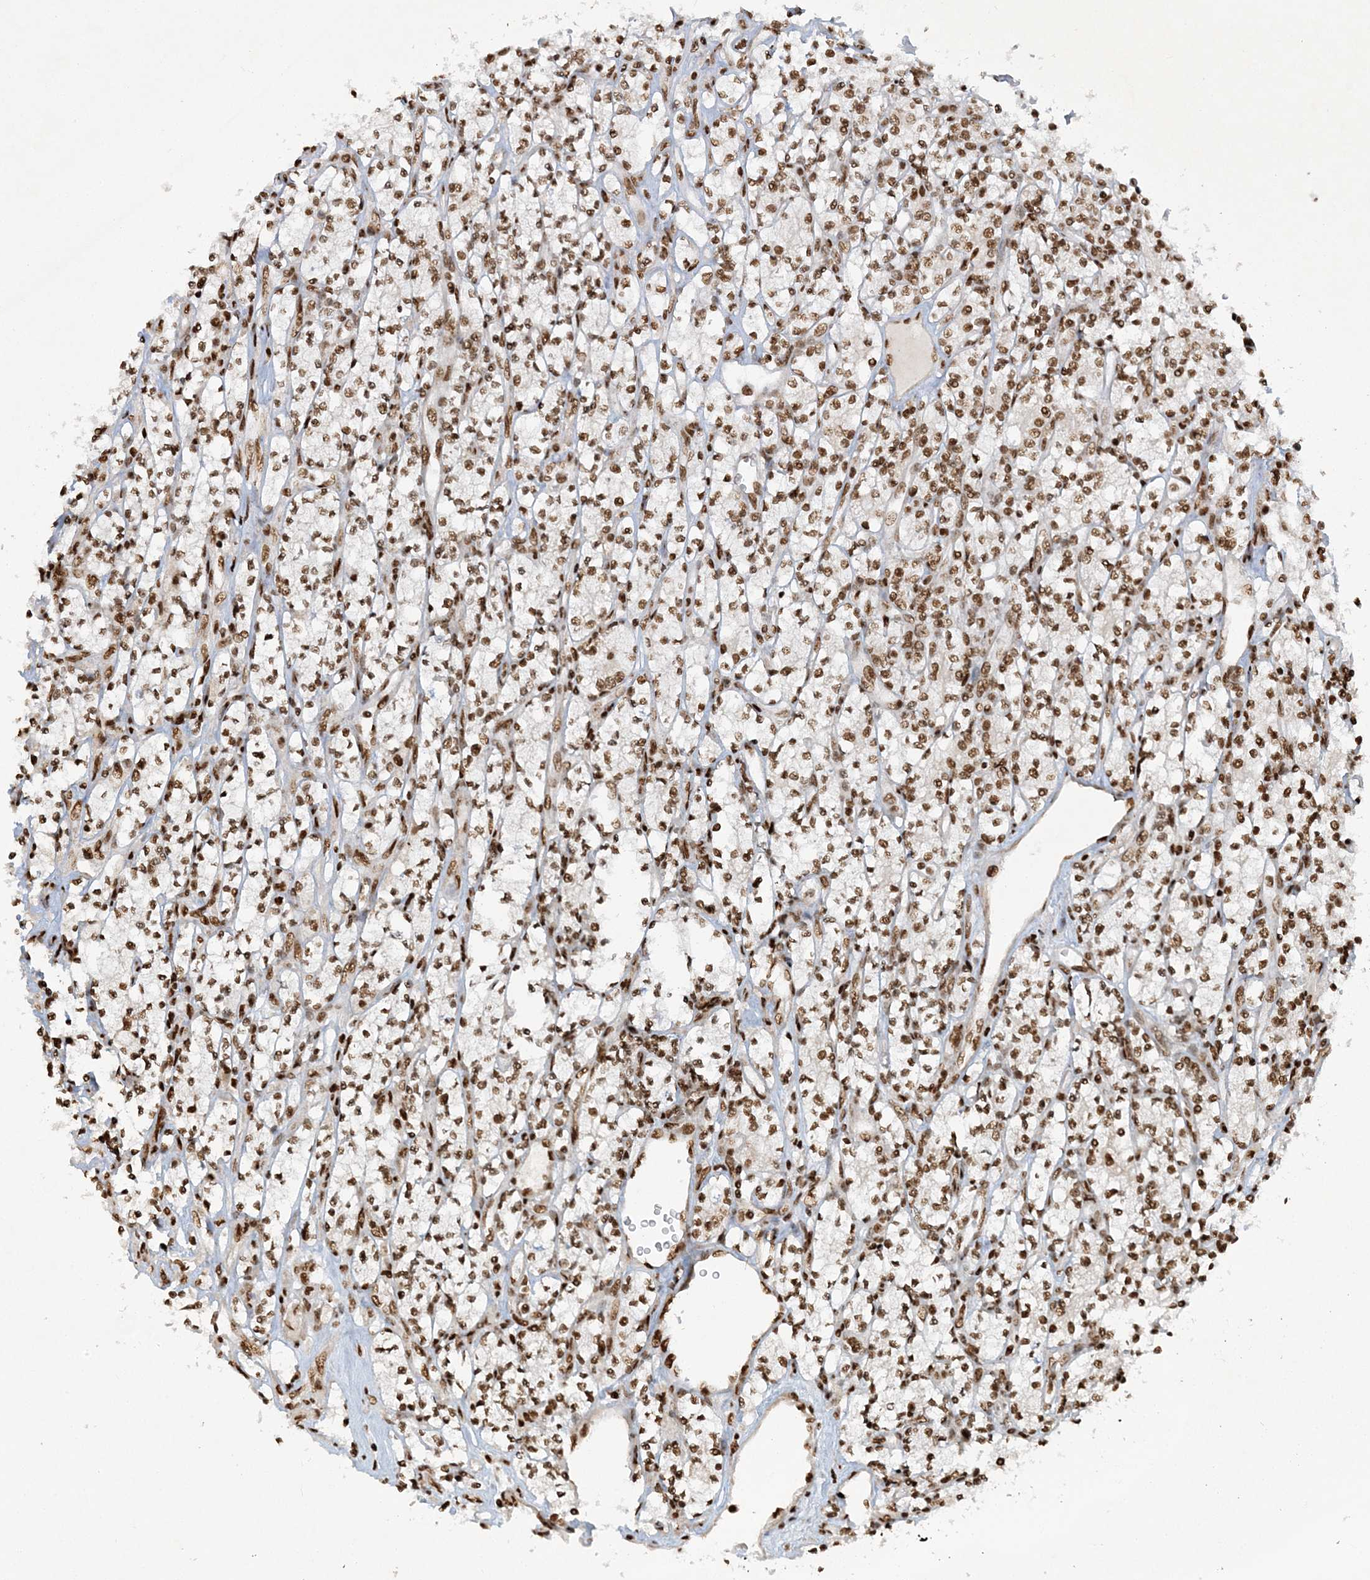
{"staining": {"intensity": "strong", "quantity": ">75%", "location": "nuclear"}, "tissue": "renal cancer", "cell_type": "Tumor cells", "image_type": "cancer", "snomed": [{"axis": "morphology", "description": "Adenocarcinoma, NOS"}, {"axis": "topography", "description": "Kidney"}], "caption": "An immunohistochemistry image of tumor tissue is shown. Protein staining in brown highlights strong nuclear positivity in renal cancer within tumor cells. (IHC, brightfield microscopy, high magnification).", "gene": "DELE1", "patient": {"sex": "male", "age": 77}}